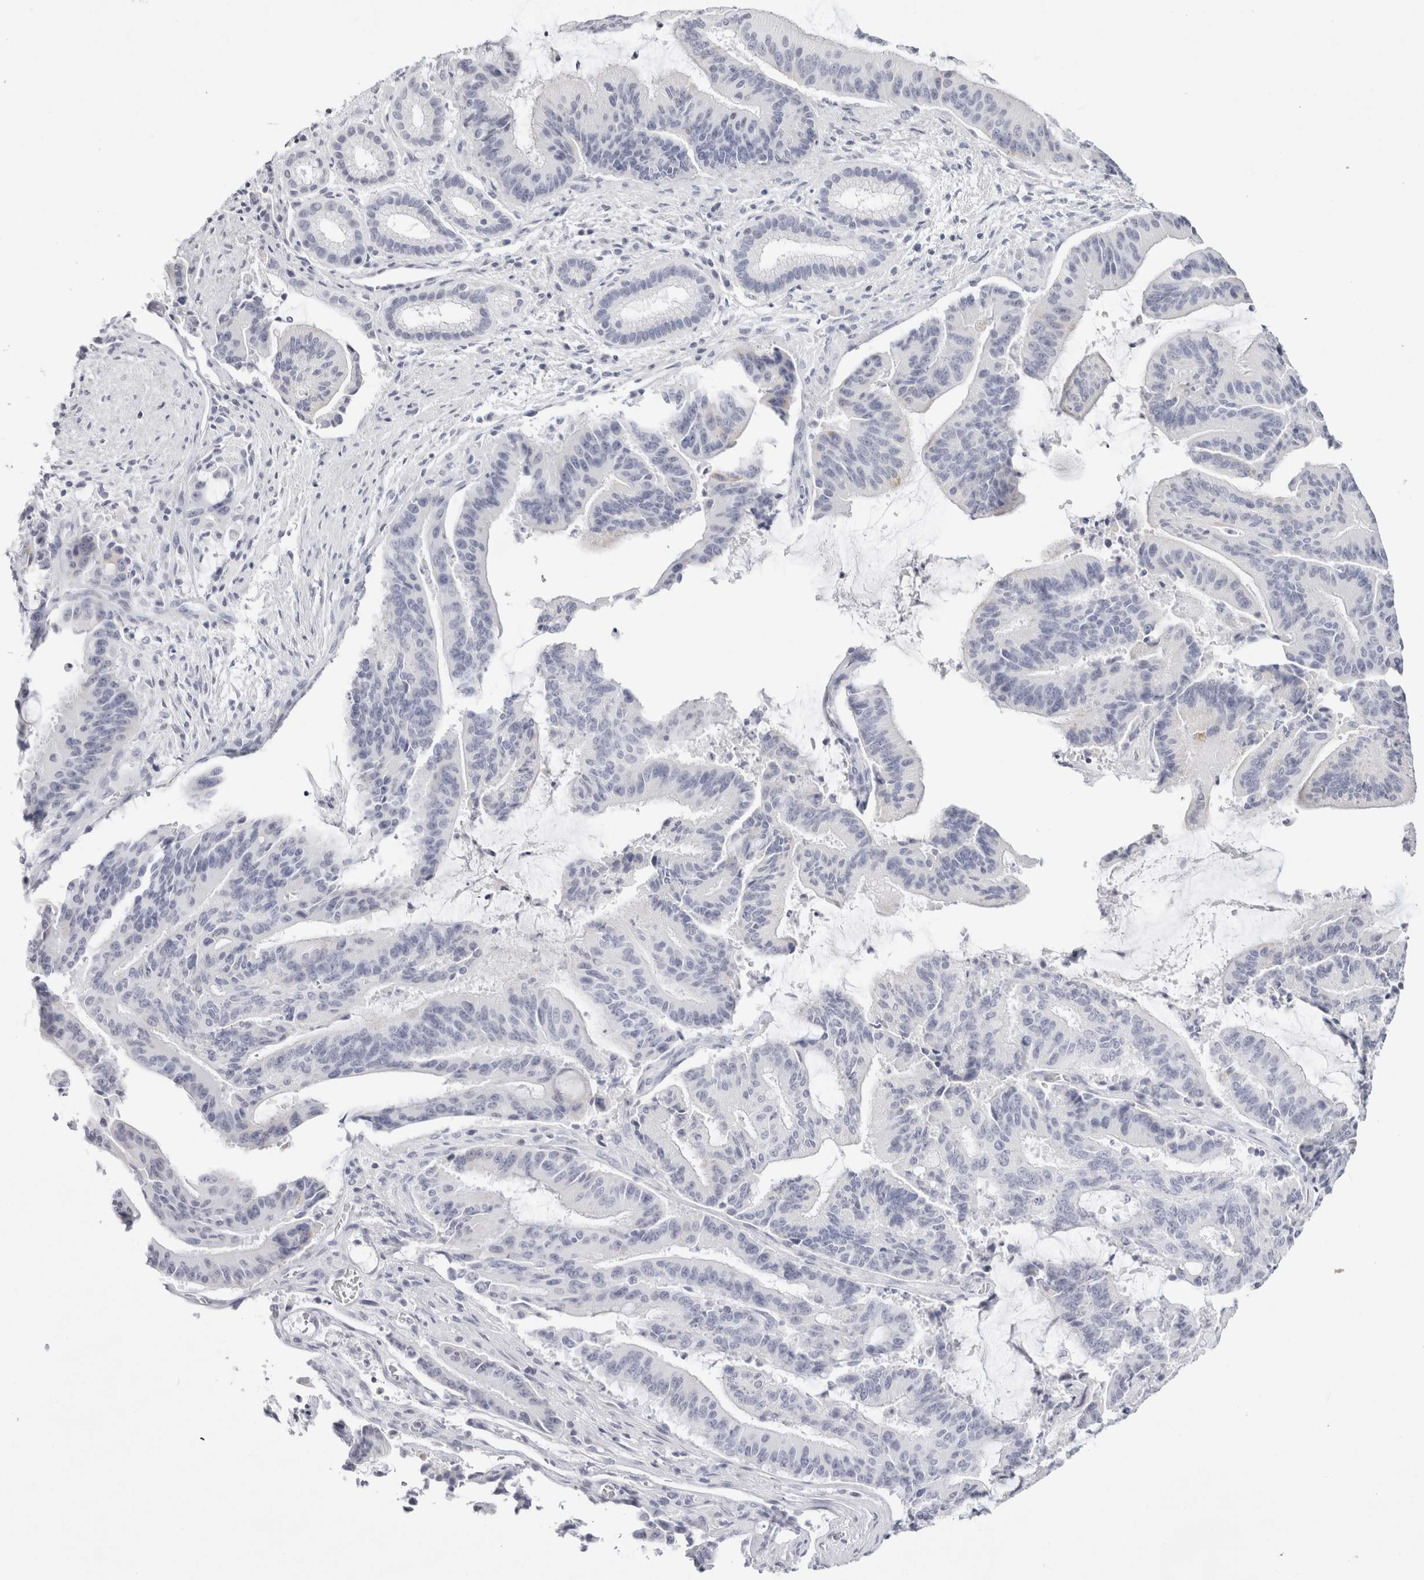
{"staining": {"intensity": "negative", "quantity": "none", "location": "none"}, "tissue": "liver cancer", "cell_type": "Tumor cells", "image_type": "cancer", "snomed": [{"axis": "morphology", "description": "Normal tissue, NOS"}, {"axis": "morphology", "description": "Cholangiocarcinoma"}, {"axis": "topography", "description": "Liver"}, {"axis": "topography", "description": "Peripheral nerve tissue"}], "caption": "A high-resolution image shows immunohistochemistry (IHC) staining of cholangiocarcinoma (liver), which reveals no significant staining in tumor cells.", "gene": "GARIN1A", "patient": {"sex": "female", "age": 73}}